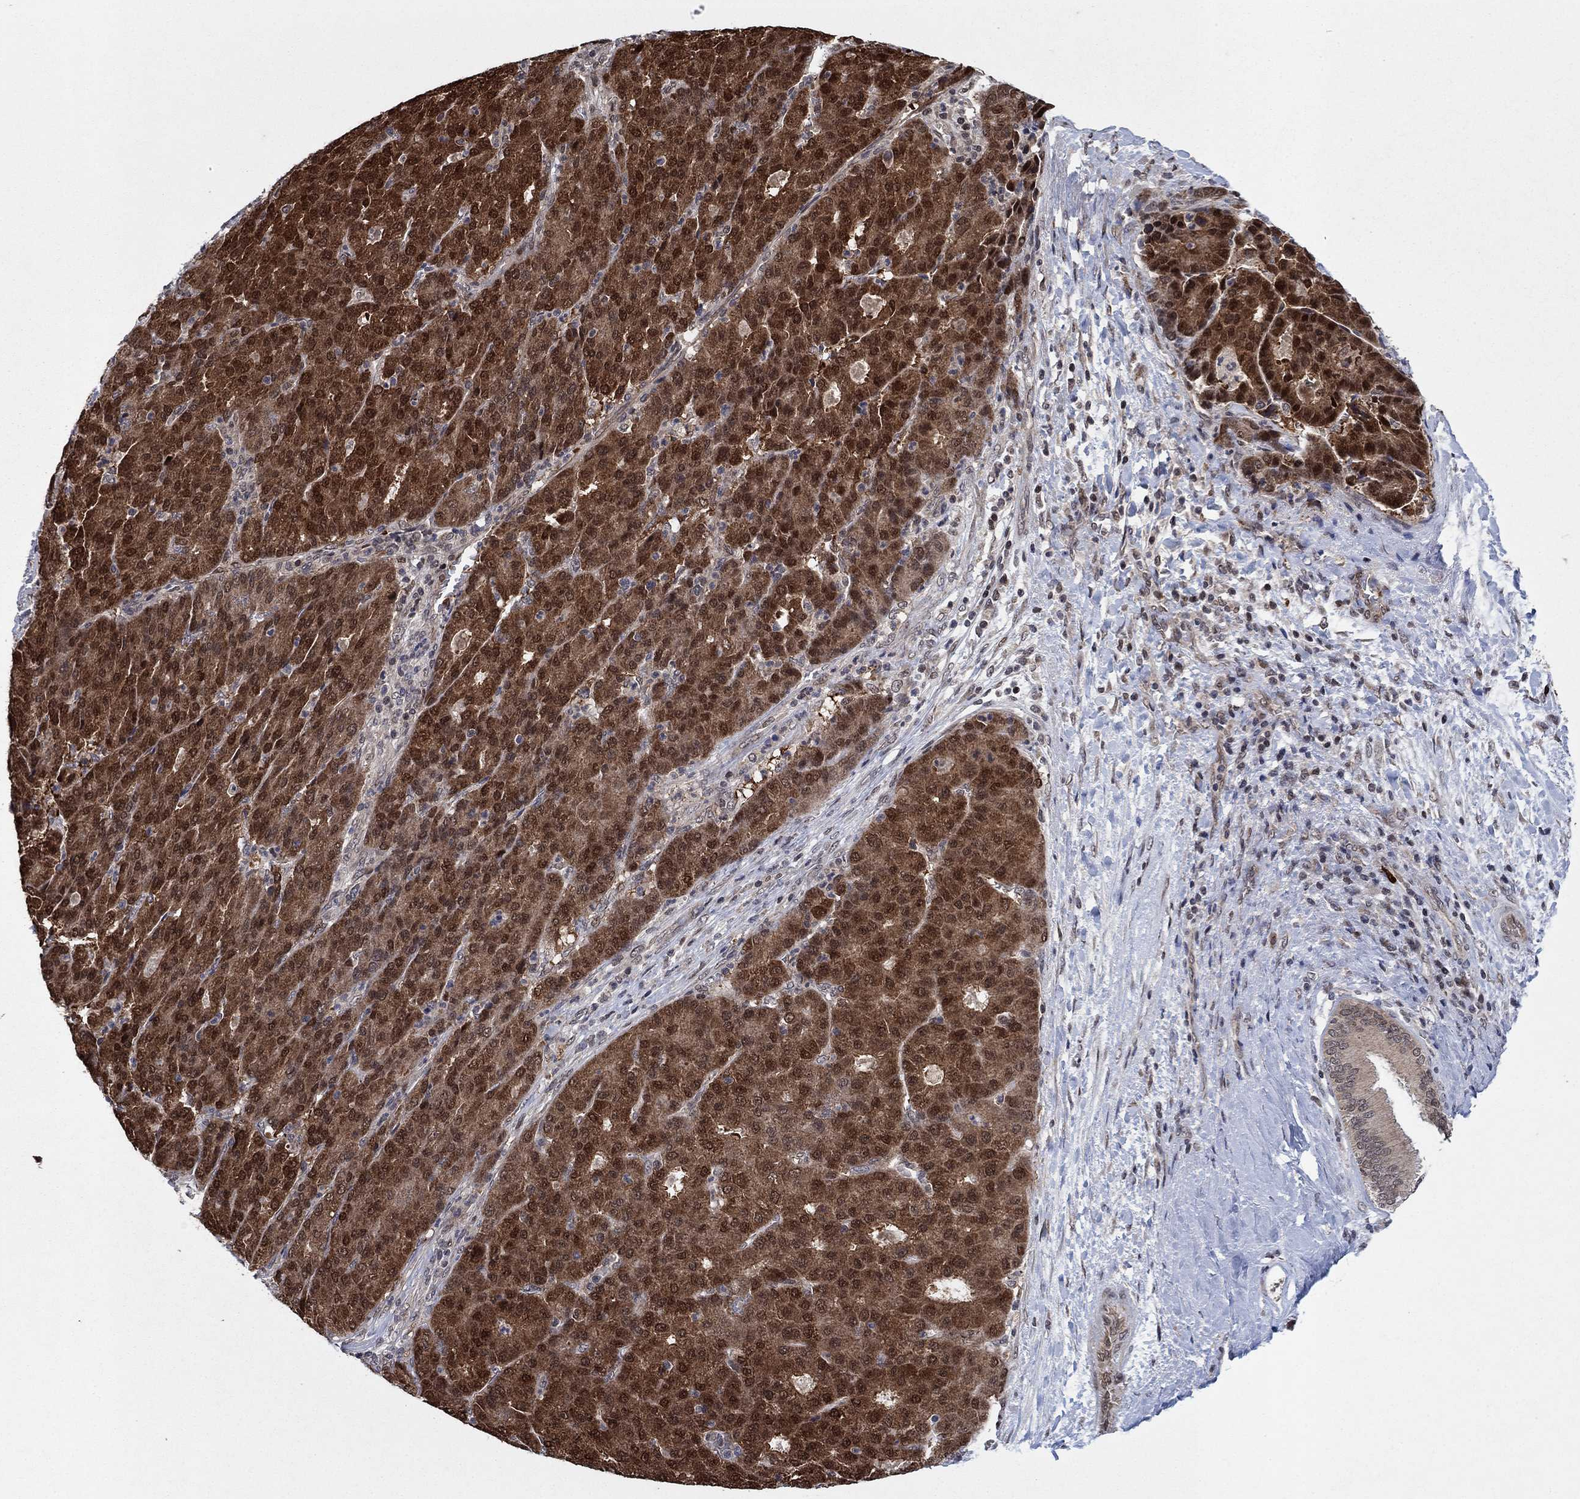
{"staining": {"intensity": "strong", "quantity": "25%-75%", "location": "cytoplasmic/membranous,nuclear"}, "tissue": "liver cancer", "cell_type": "Tumor cells", "image_type": "cancer", "snomed": [{"axis": "morphology", "description": "Carcinoma, Hepatocellular, NOS"}, {"axis": "topography", "description": "Liver"}], "caption": "Tumor cells exhibit high levels of strong cytoplasmic/membranous and nuclear staining in about 25%-75% of cells in liver cancer. (DAB = brown stain, brightfield microscopy at high magnification).", "gene": "PRICKLE4", "patient": {"sex": "male", "age": 65}}